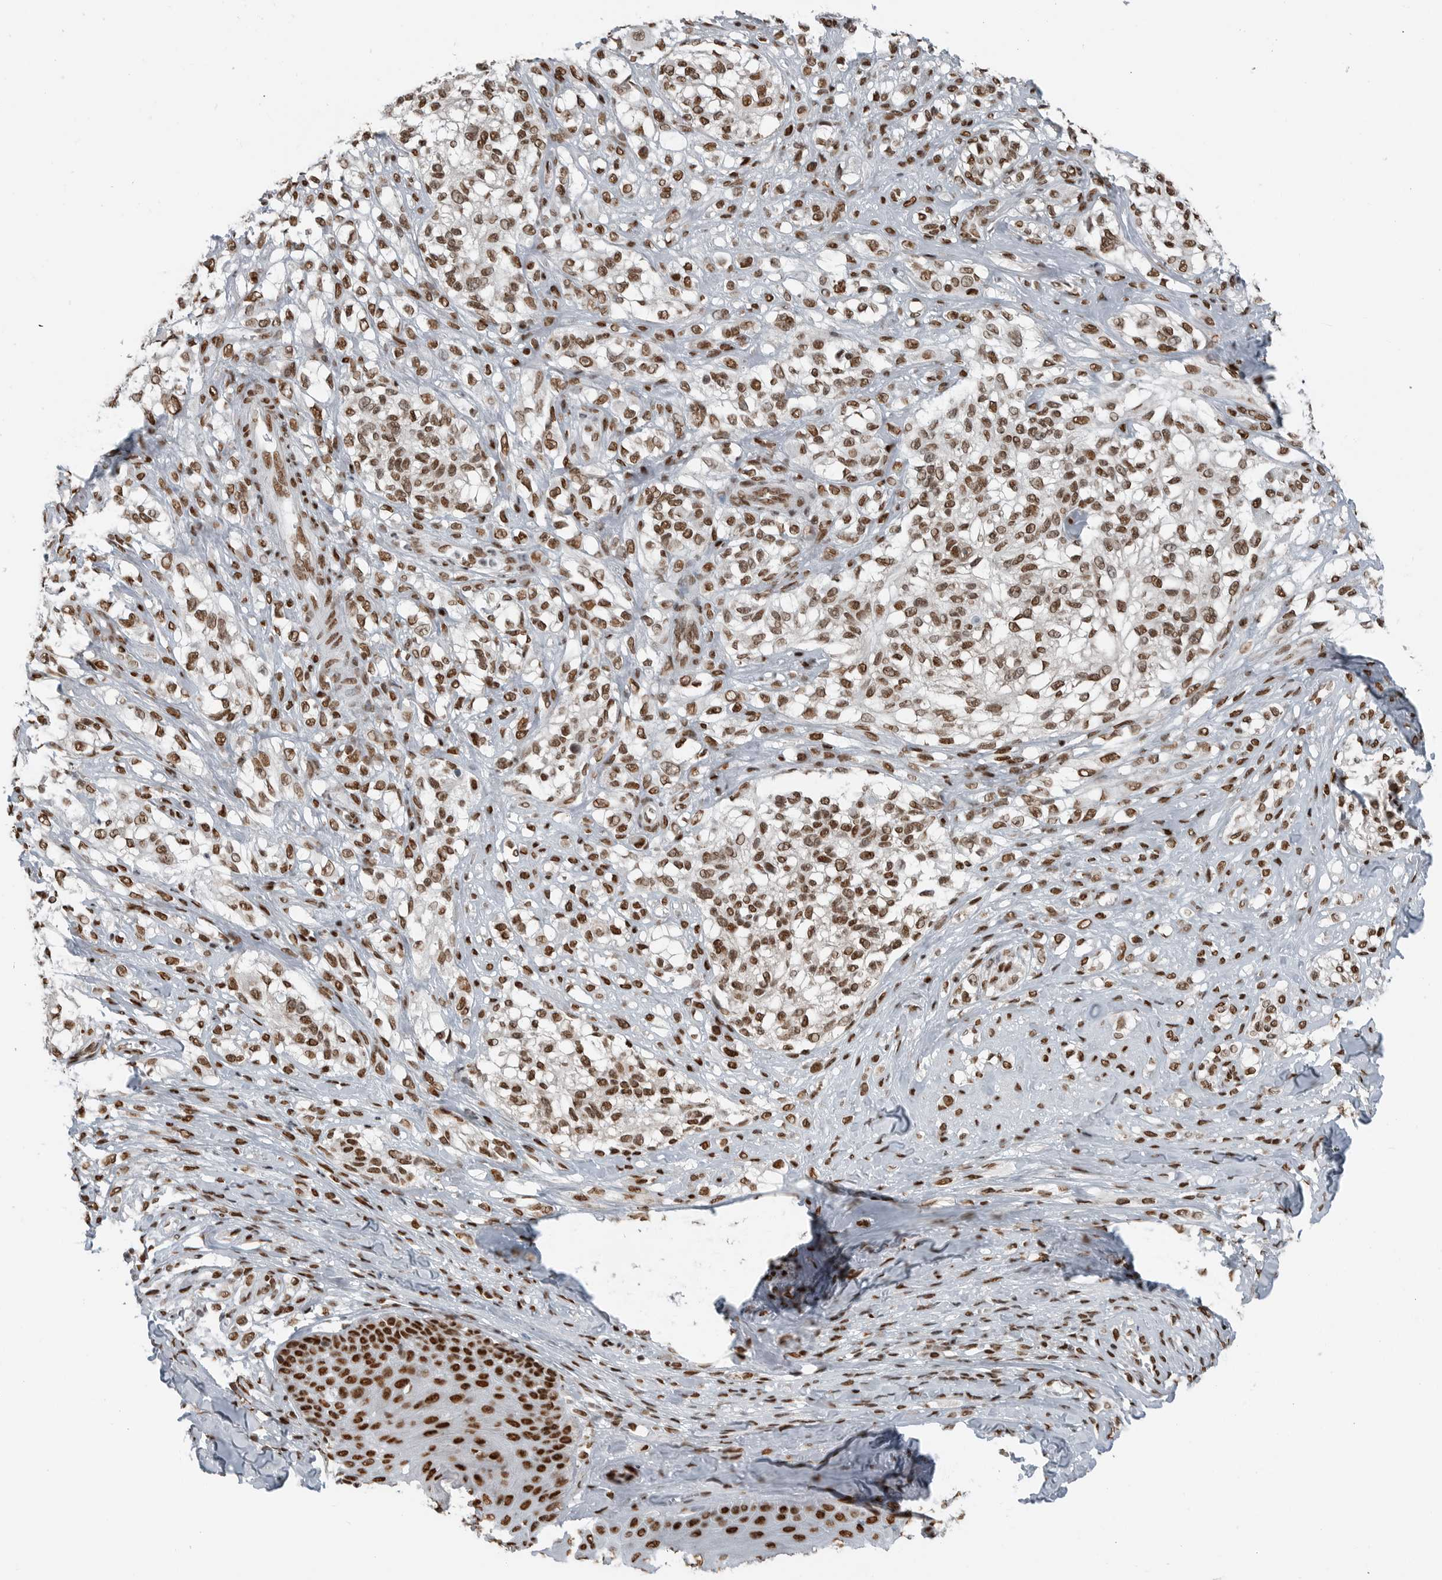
{"staining": {"intensity": "moderate", "quantity": ">75%", "location": "nuclear"}, "tissue": "melanoma", "cell_type": "Tumor cells", "image_type": "cancer", "snomed": [{"axis": "morphology", "description": "Malignant melanoma, NOS"}, {"axis": "topography", "description": "Skin of head"}], "caption": "High-magnification brightfield microscopy of malignant melanoma stained with DAB (brown) and counterstained with hematoxylin (blue). tumor cells exhibit moderate nuclear staining is appreciated in about>75% of cells. (DAB = brown stain, brightfield microscopy at high magnification).", "gene": "BLZF1", "patient": {"sex": "male", "age": 83}}